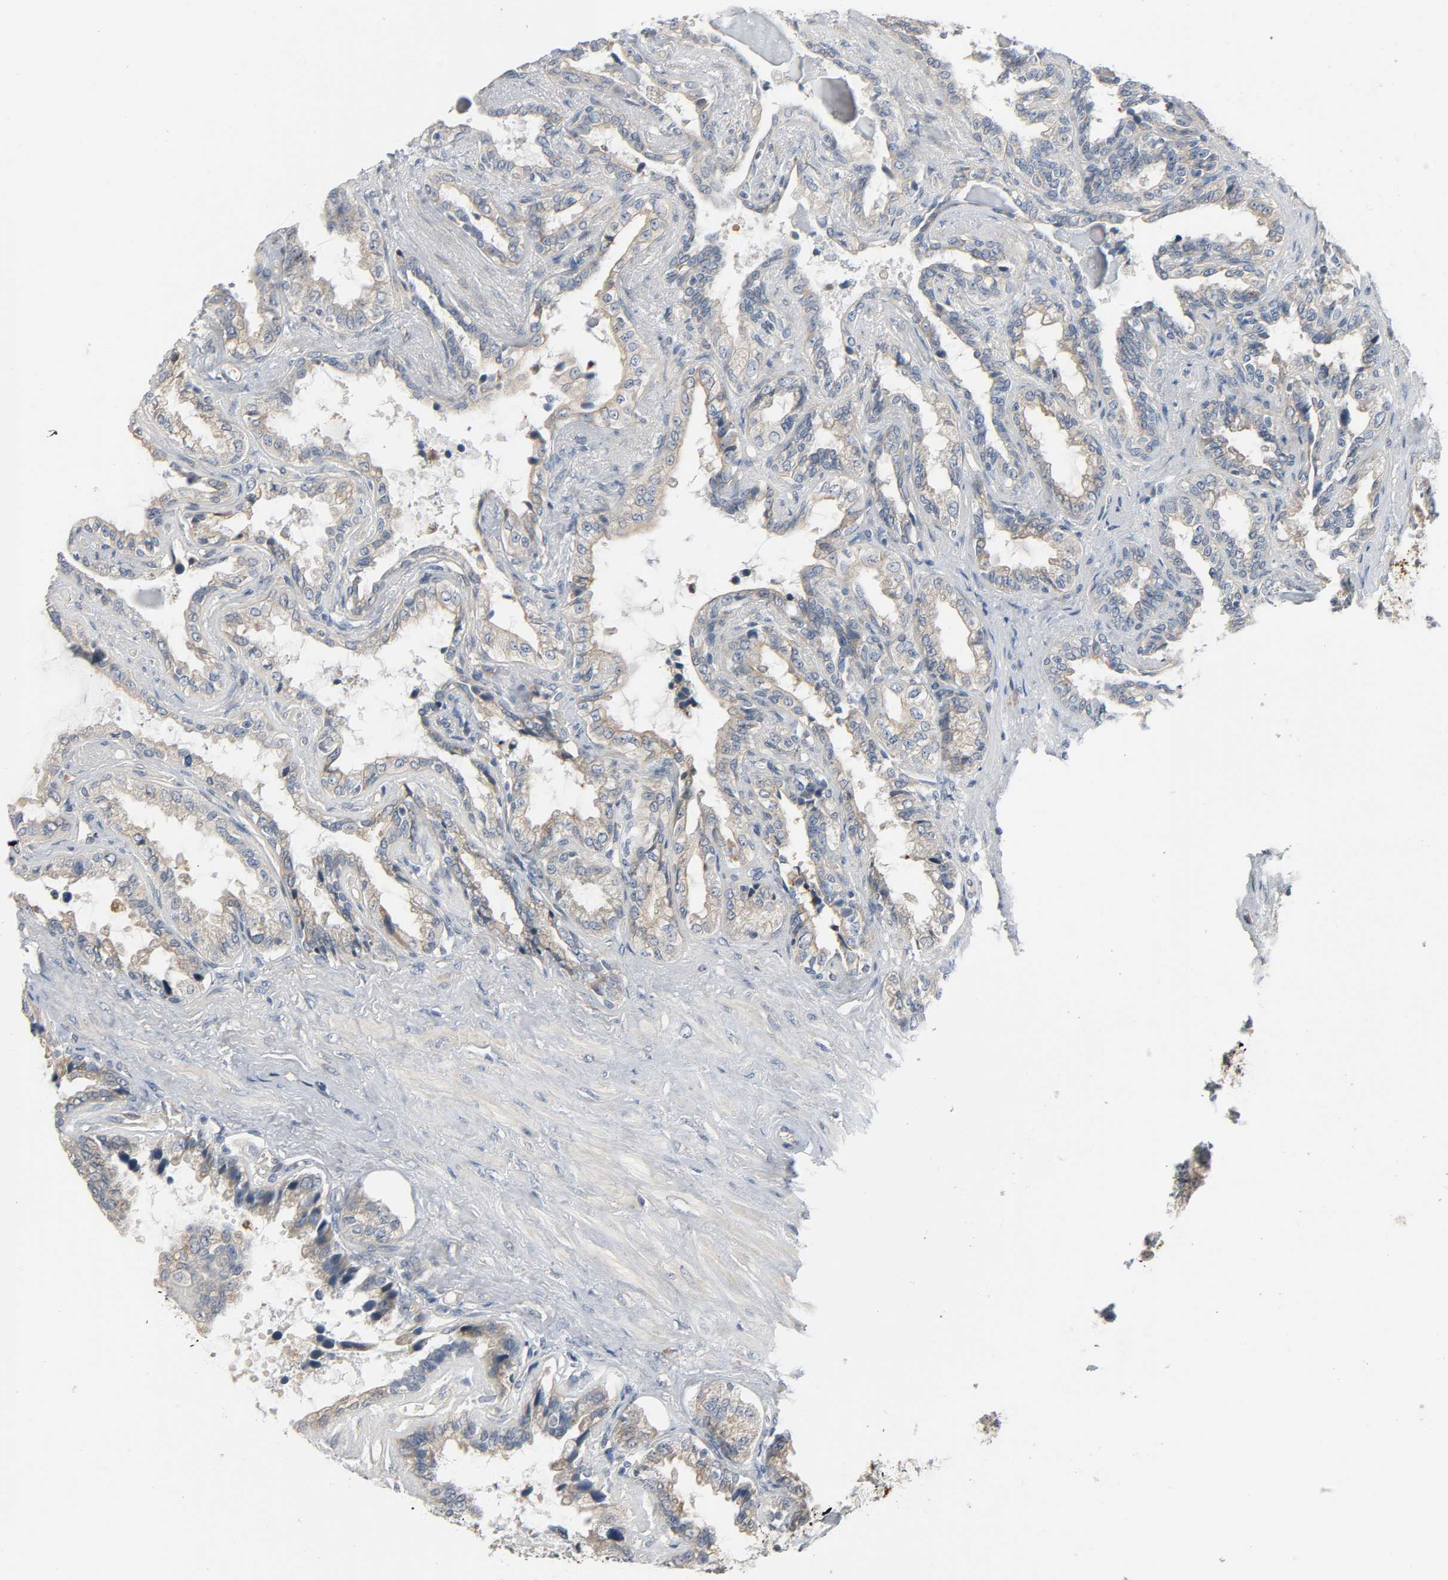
{"staining": {"intensity": "weak", "quantity": ">75%", "location": "cytoplasmic/membranous"}, "tissue": "seminal vesicle", "cell_type": "Glandular cells", "image_type": "normal", "snomed": [{"axis": "morphology", "description": "Normal tissue, NOS"}, {"axis": "morphology", "description": "Inflammation, NOS"}, {"axis": "topography", "description": "Urinary bladder"}, {"axis": "topography", "description": "Prostate"}, {"axis": "topography", "description": "Seminal veicle"}], "caption": "This micrograph exhibits IHC staining of normal human seminal vesicle, with low weak cytoplasmic/membranous expression in approximately >75% of glandular cells.", "gene": "LIMCH1", "patient": {"sex": "male", "age": 82}}